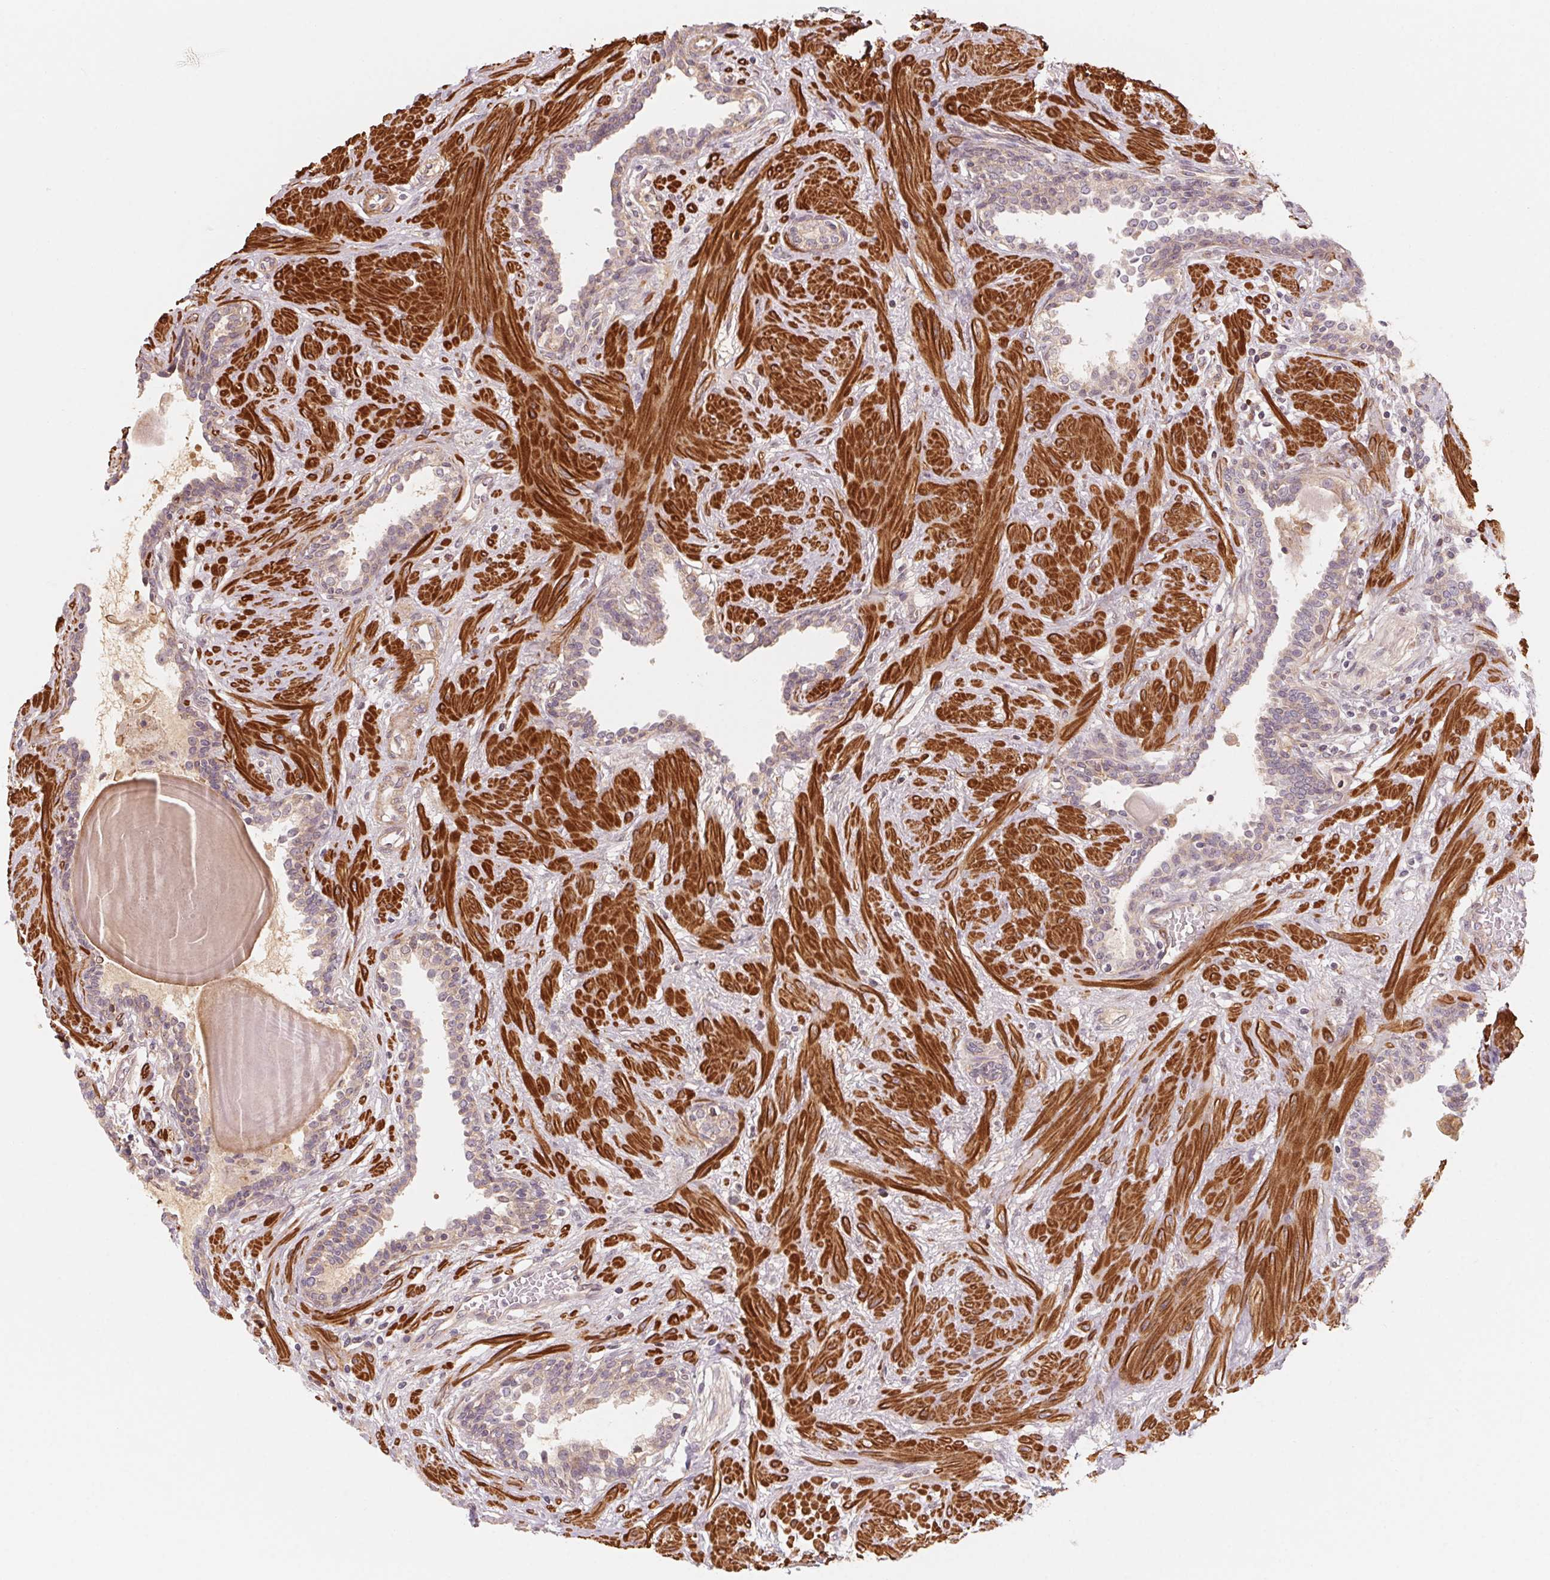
{"staining": {"intensity": "weak", "quantity": "<25%", "location": "cytoplasmic/membranous"}, "tissue": "prostate", "cell_type": "Glandular cells", "image_type": "normal", "snomed": [{"axis": "morphology", "description": "Normal tissue, NOS"}, {"axis": "topography", "description": "Prostate"}], "caption": "Human prostate stained for a protein using immunohistochemistry (IHC) demonstrates no staining in glandular cells.", "gene": "CCDC112", "patient": {"sex": "male", "age": 55}}